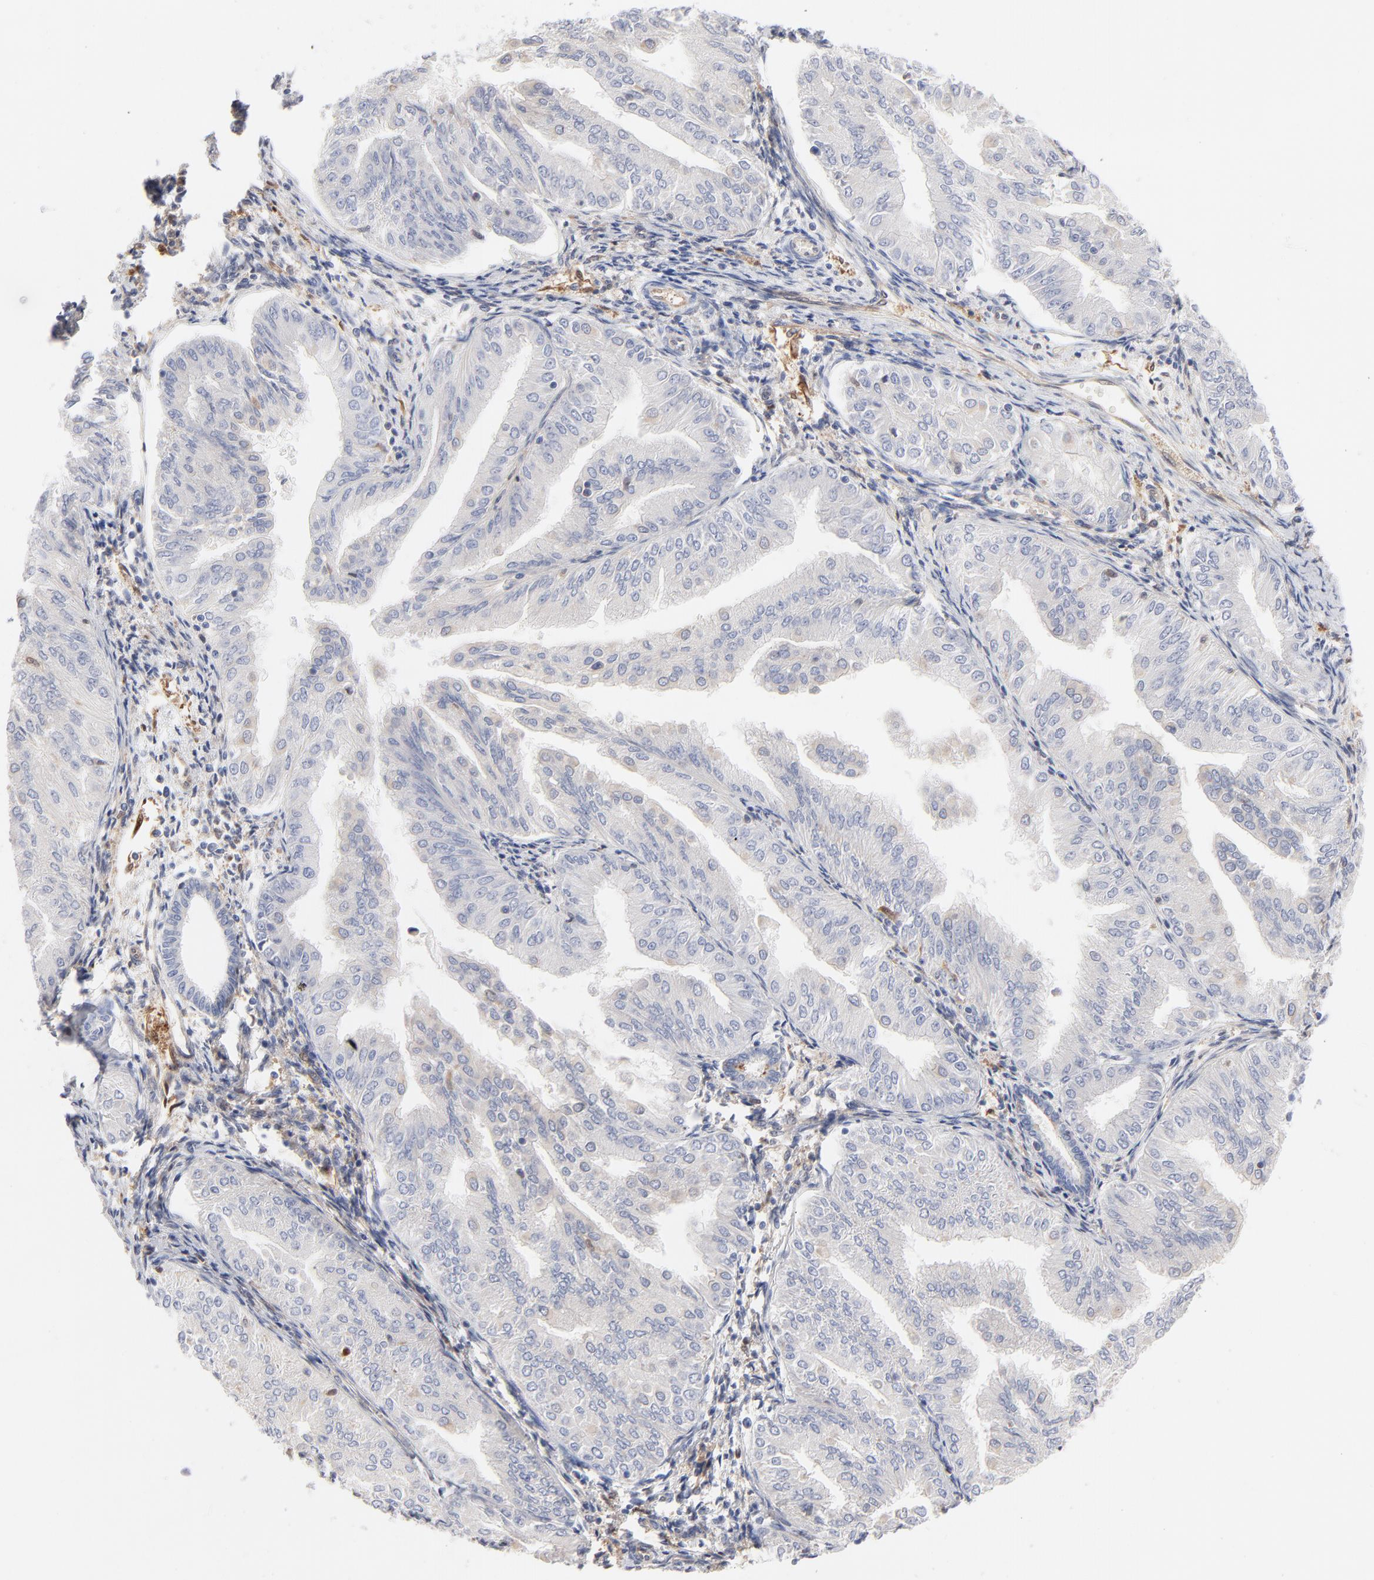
{"staining": {"intensity": "negative", "quantity": "none", "location": "none"}, "tissue": "endometrial cancer", "cell_type": "Tumor cells", "image_type": "cancer", "snomed": [{"axis": "morphology", "description": "Adenocarcinoma, NOS"}, {"axis": "topography", "description": "Endometrium"}], "caption": "This is an immunohistochemistry (IHC) image of human endometrial cancer. There is no expression in tumor cells.", "gene": "ARRB1", "patient": {"sex": "female", "age": 53}}